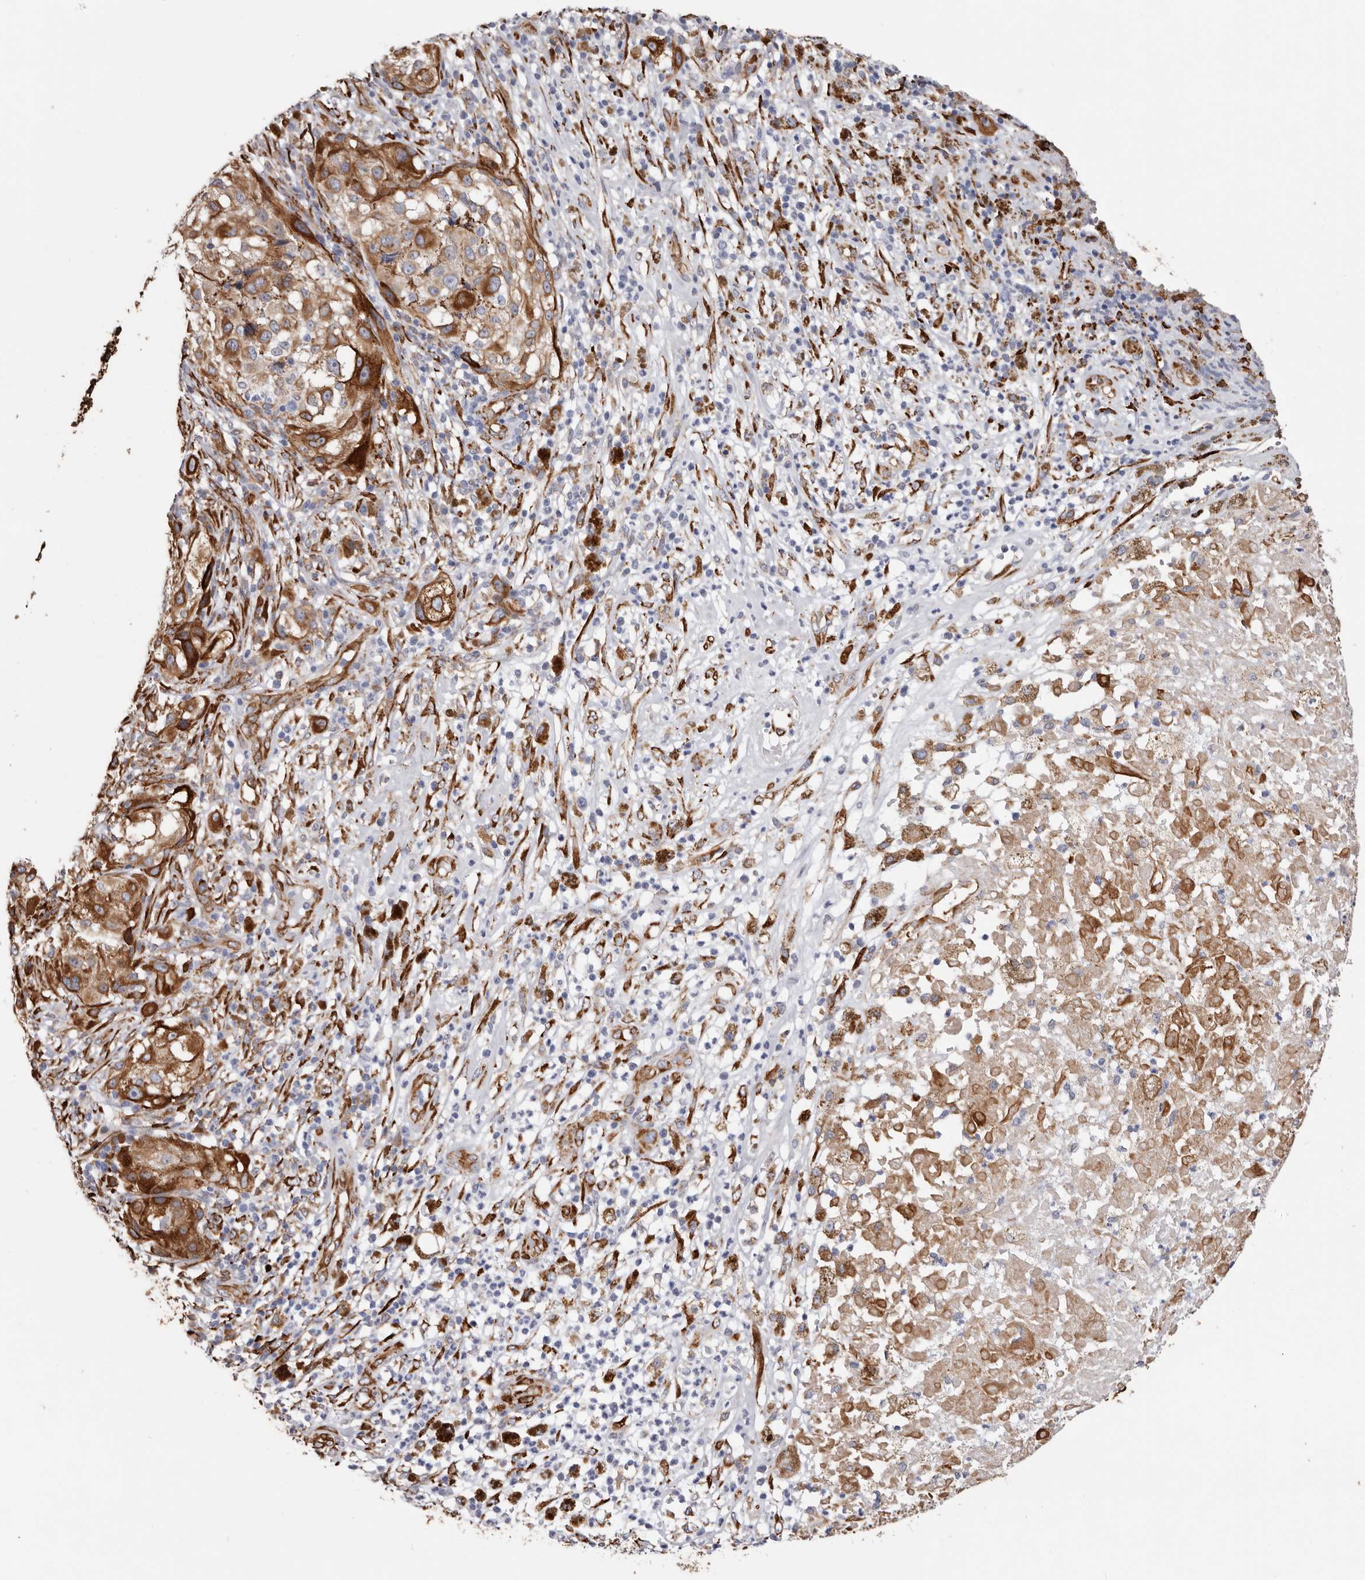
{"staining": {"intensity": "moderate", "quantity": ">75%", "location": "cytoplasmic/membranous"}, "tissue": "melanoma", "cell_type": "Tumor cells", "image_type": "cancer", "snomed": [{"axis": "morphology", "description": "Necrosis, NOS"}, {"axis": "morphology", "description": "Malignant melanoma, NOS"}, {"axis": "topography", "description": "Skin"}], "caption": "High-magnification brightfield microscopy of melanoma stained with DAB (3,3'-diaminobenzidine) (brown) and counterstained with hematoxylin (blue). tumor cells exhibit moderate cytoplasmic/membranous positivity is seen in approximately>75% of cells.", "gene": "SEMA3E", "patient": {"sex": "female", "age": 87}}